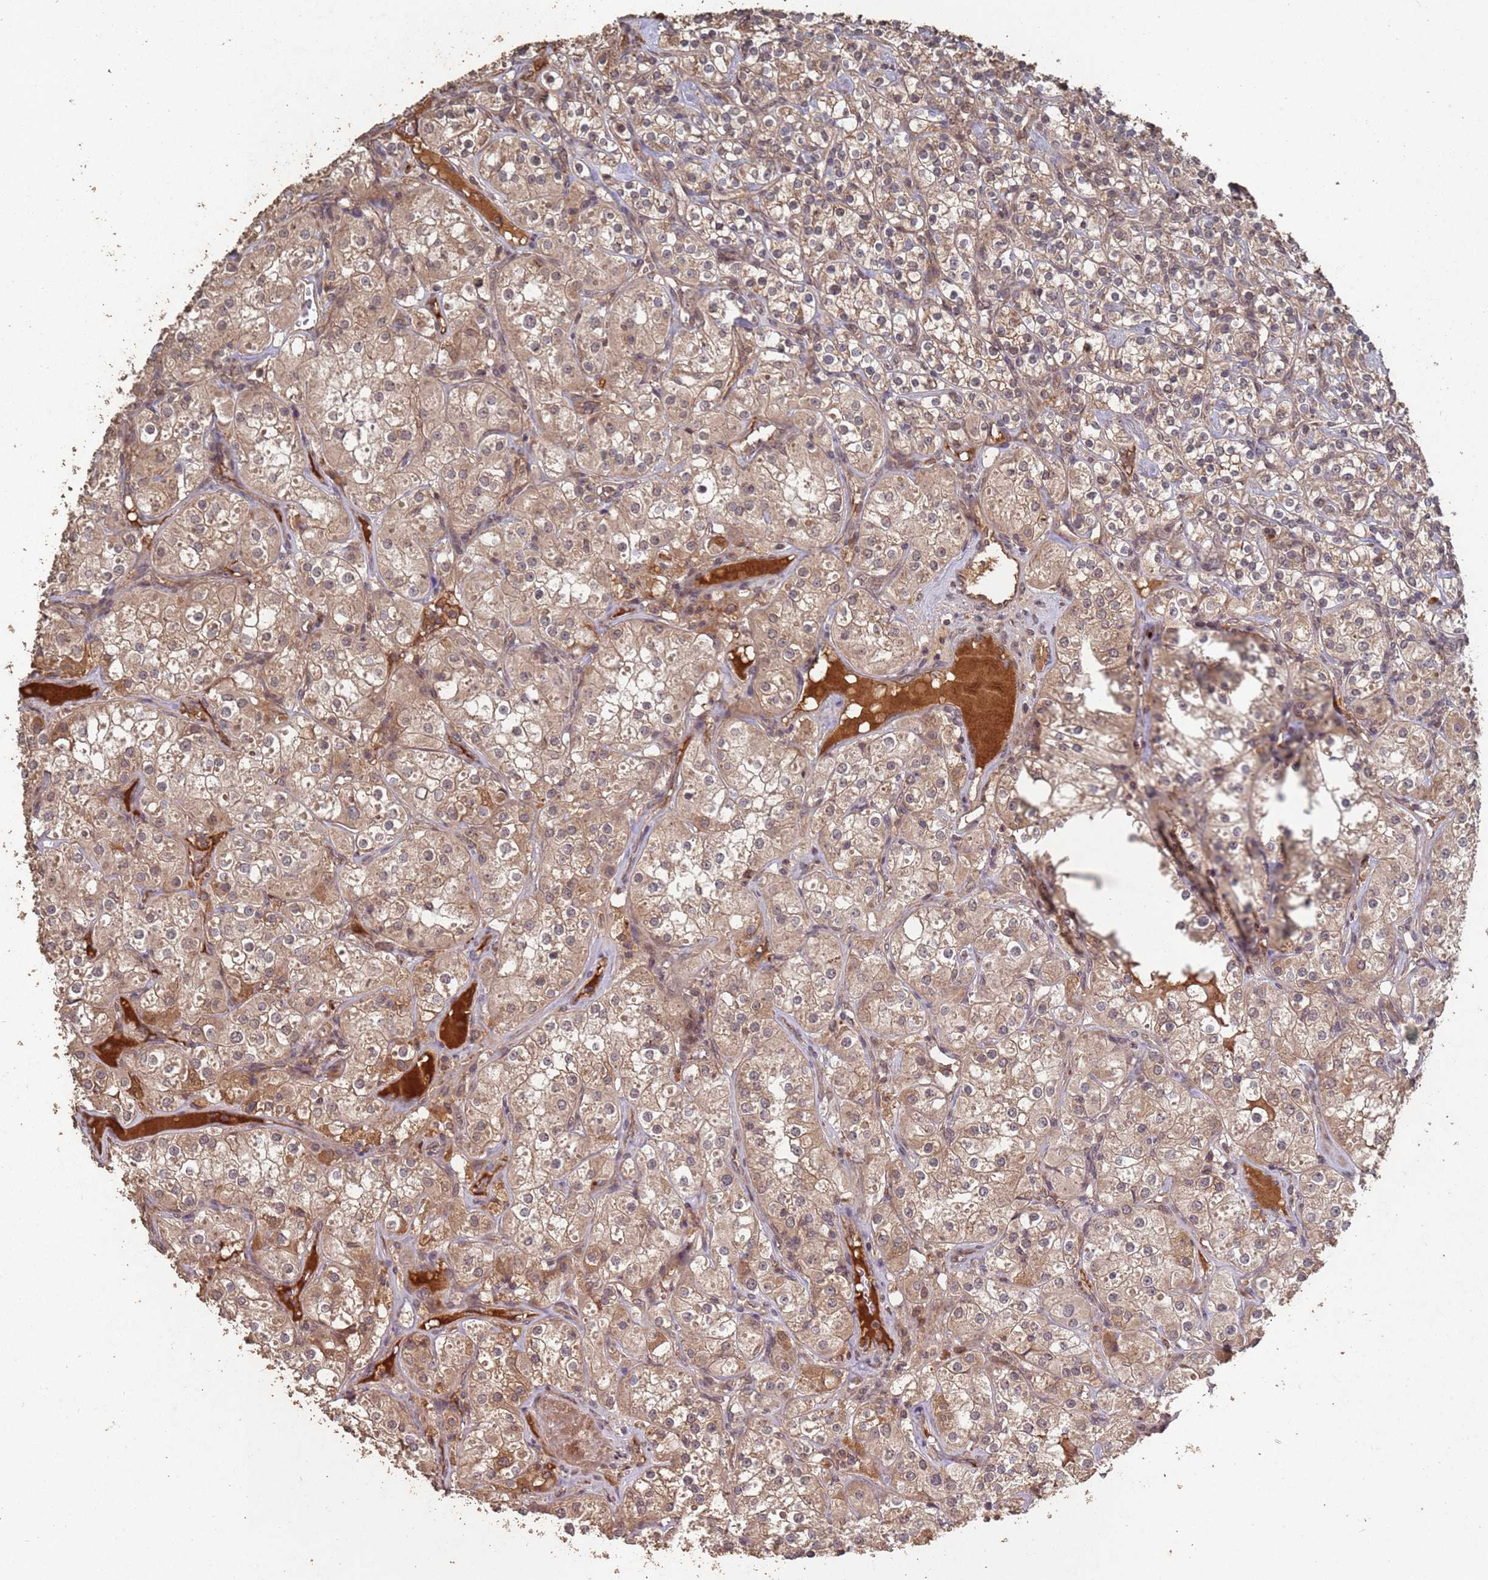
{"staining": {"intensity": "weak", "quantity": ">75%", "location": "cytoplasmic/membranous"}, "tissue": "renal cancer", "cell_type": "Tumor cells", "image_type": "cancer", "snomed": [{"axis": "morphology", "description": "Adenocarcinoma, NOS"}, {"axis": "topography", "description": "Kidney"}], "caption": "This is a micrograph of IHC staining of renal cancer, which shows weak positivity in the cytoplasmic/membranous of tumor cells.", "gene": "FRAT1", "patient": {"sex": "male", "age": 77}}